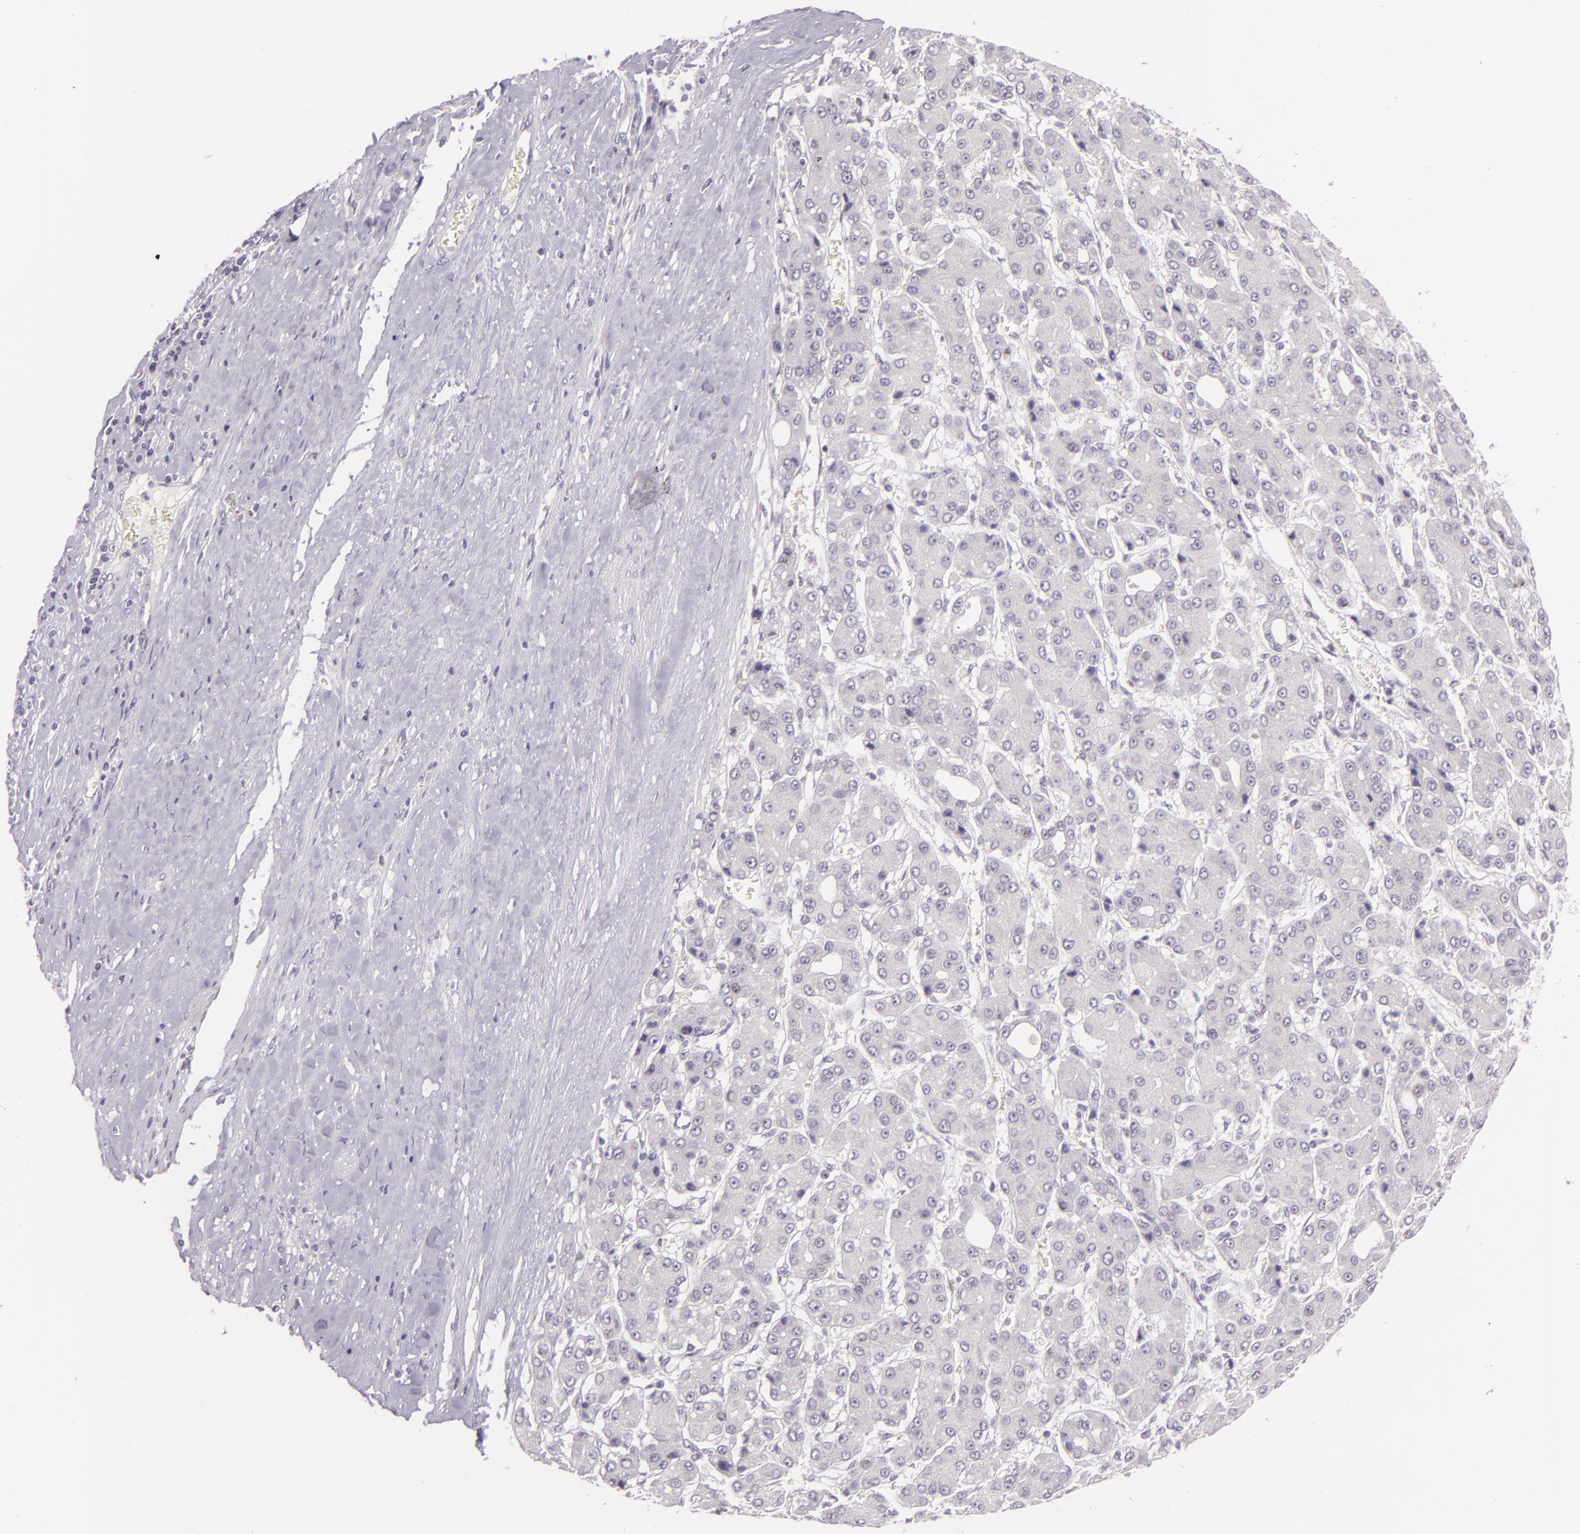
{"staining": {"intensity": "negative", "quantity": "none", "location": "none"}, "tissue": "liver cancer", "cell_type": "Tumor cells", "image_type": "cancer", "snomed": [{"axis": "morphology", "description": "Carcinoma, Hepatocellular, NOS"}, {"axis": "topography", "description": "Liver"}], "caption": "Tumor cells are negative for protein expression in human liver hepatocellular carcinoma.", "gene": "CHEK2", "patient": {"sex": "male", "age": 69}}